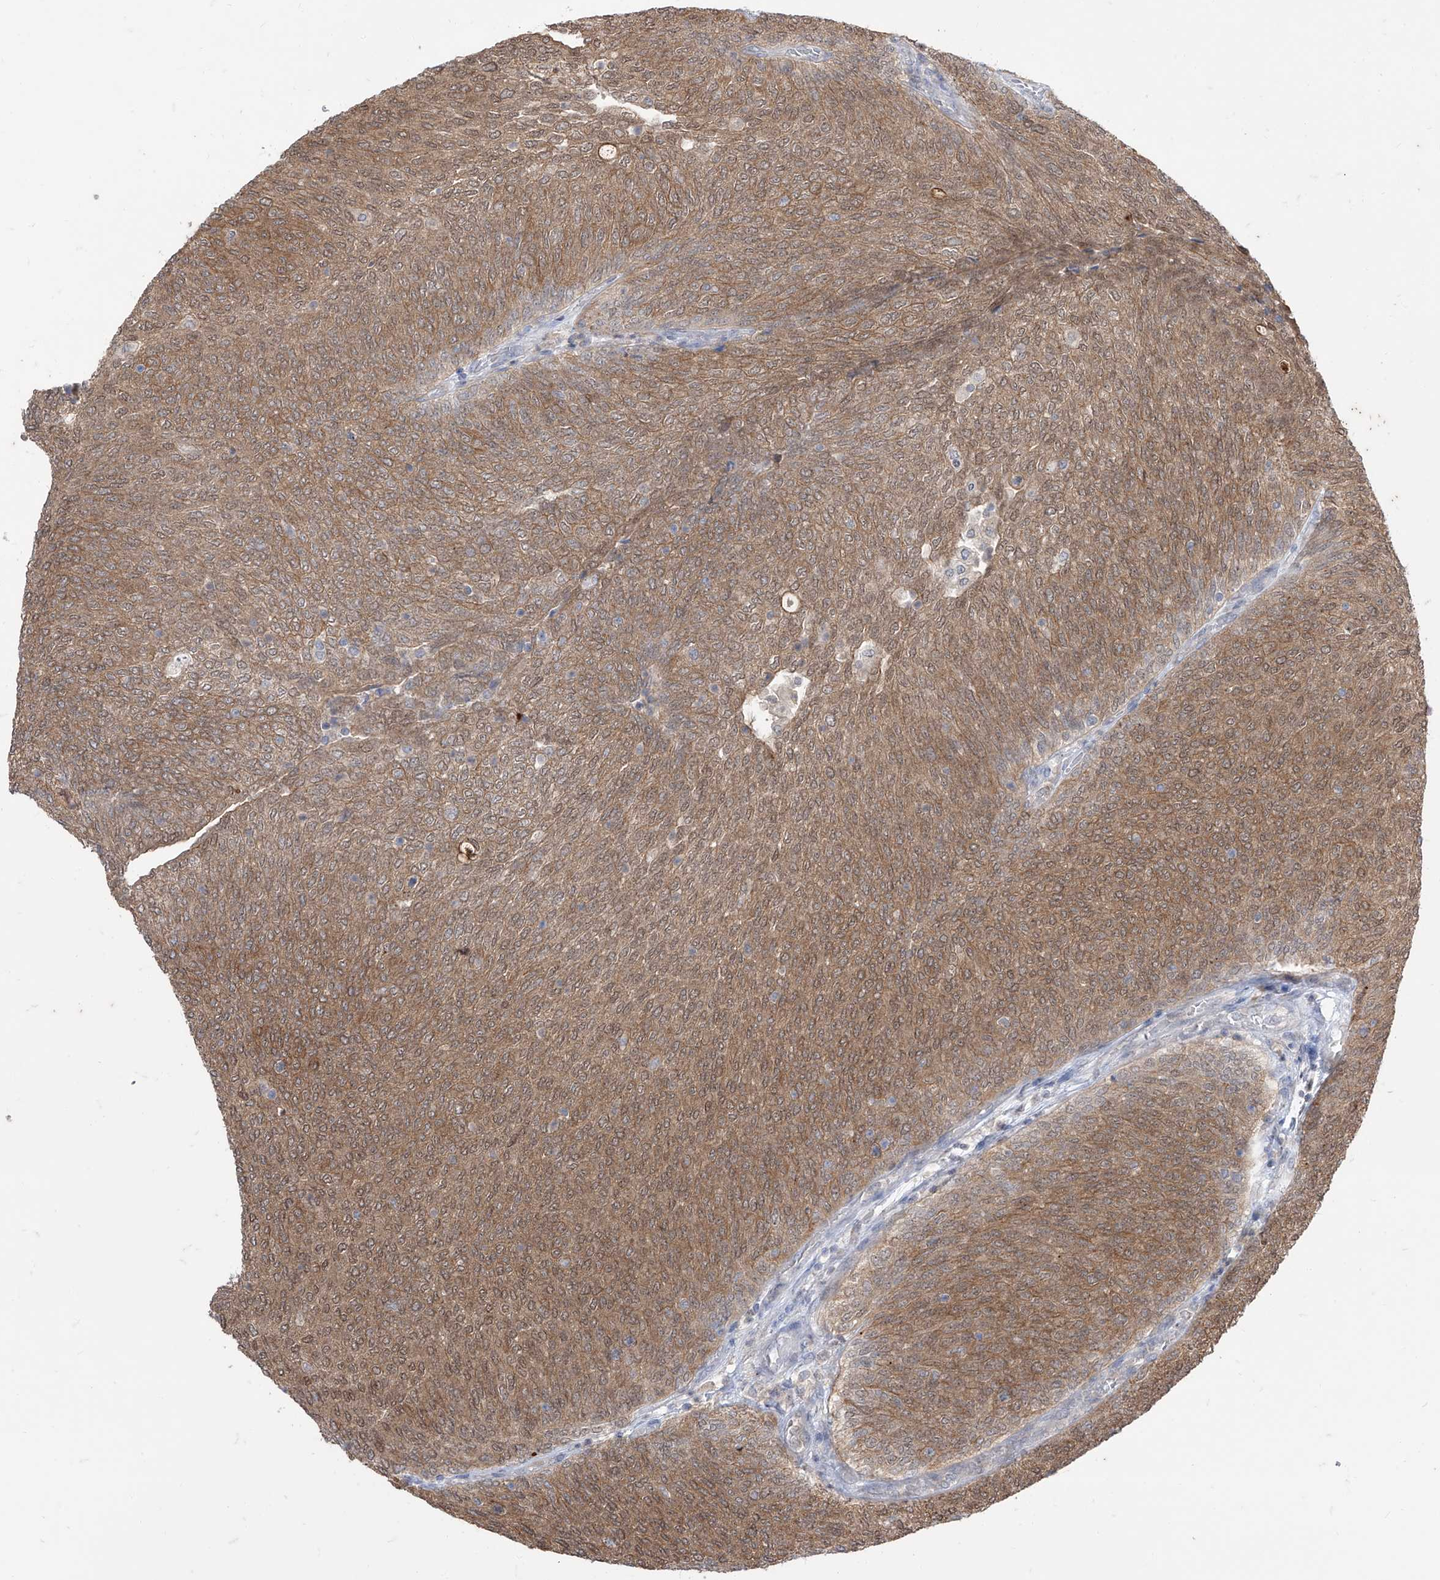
{"staining": {"intensity": "moderate", "quantity": ">75%", "location": "cytoplasmic/membranous"}, "tissue": "urothelial cancer", "cell_type": "Tumor cells", "image_type": "cancer", "snomed": [{"axis": "morphology", "description": "Urothelial carcinoma, Low grade"}, {"axis": "topography", "description": "Urinary bladder"}], "caption": "This is a histology image of immunohistochemistry (IHC) staining of urothelial cancer, which shows moderate positivity in the cytoplasmic/membranous of tumor cells.", "gene": "BROX", "patient": {"sex": "female", "age": 79}}